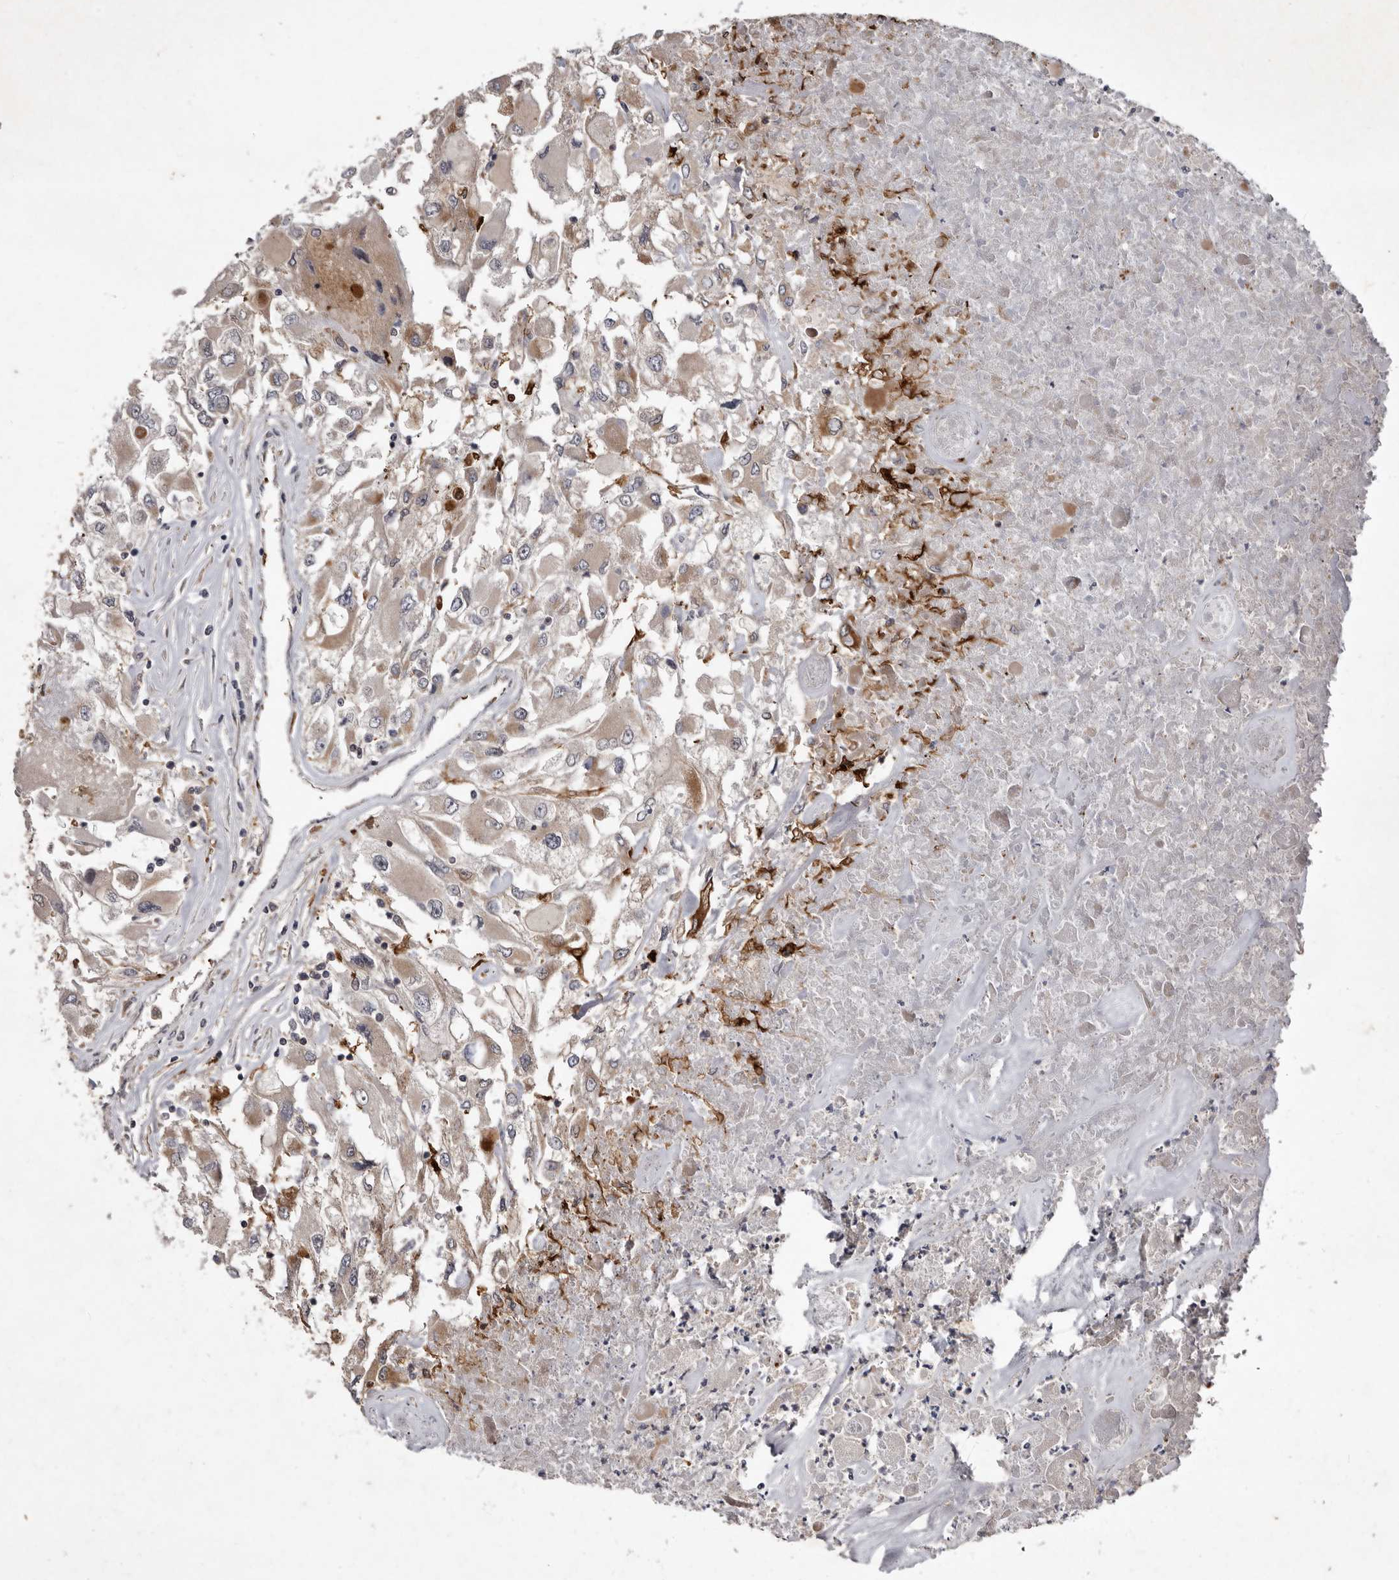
{"staining": {"intensity": "weak", "quantity": "<25%", "location": "cytoplasmic/membranous"}, "tissue": "renal cancer", "cell_type": "Tumor cells", "image_type": "cancer", "snomed": [{"axis": "morphology", "description": "Adenocarcinoma, NOS"}, {"axis": "topography", "description": "Kidney"}], "caption": "Protein analysis of adenocarcinoma (renal) shows no significant staining in tumor cells.", "gene": "FLAD1", "patient": {"sex": "female", "age": 52}}